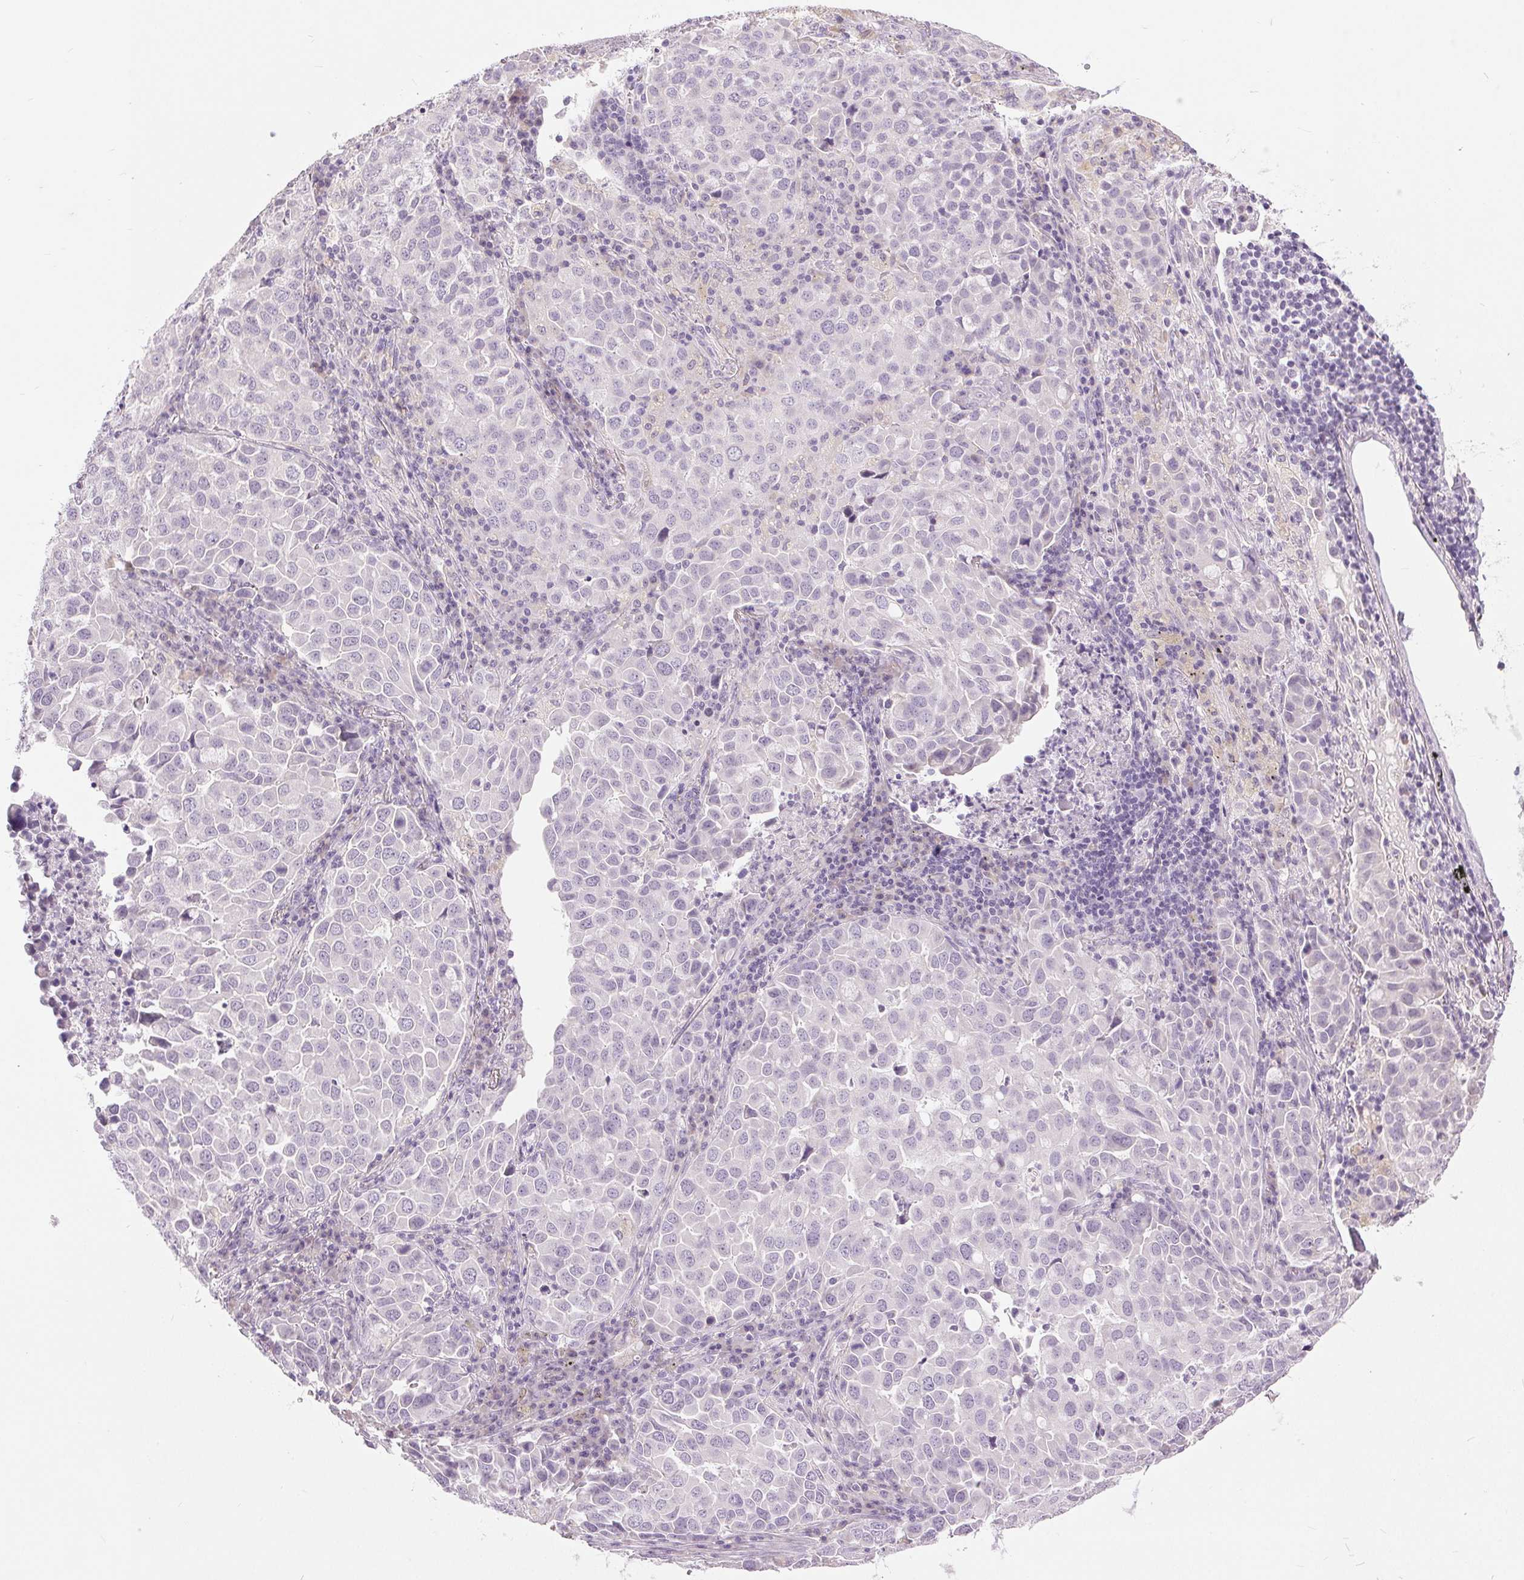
{"staining": {"intensity": "negative", "quantity": "none", "location": "none"}, "tissue": "lung cancer", "cell_type": "Tumor cells", "image_type": "cancer", "snomed": [{"axis": "morphology", "description": "Adenocarcinoma, NOS"}, {"axis": "morphology", "description": "Adenocarcinoma, metastatic, NOS"}, {"axis": "topography", "description": "Lymph node"}, {"axis": "topography", "description": "Lung"}], "caption": "Lung adenocarcinoma stained for a protein using immunohistochemistry displays no positivity tumor cells.", "gene": "DSG3", "patient": {"sex": "female", "age": 65}}